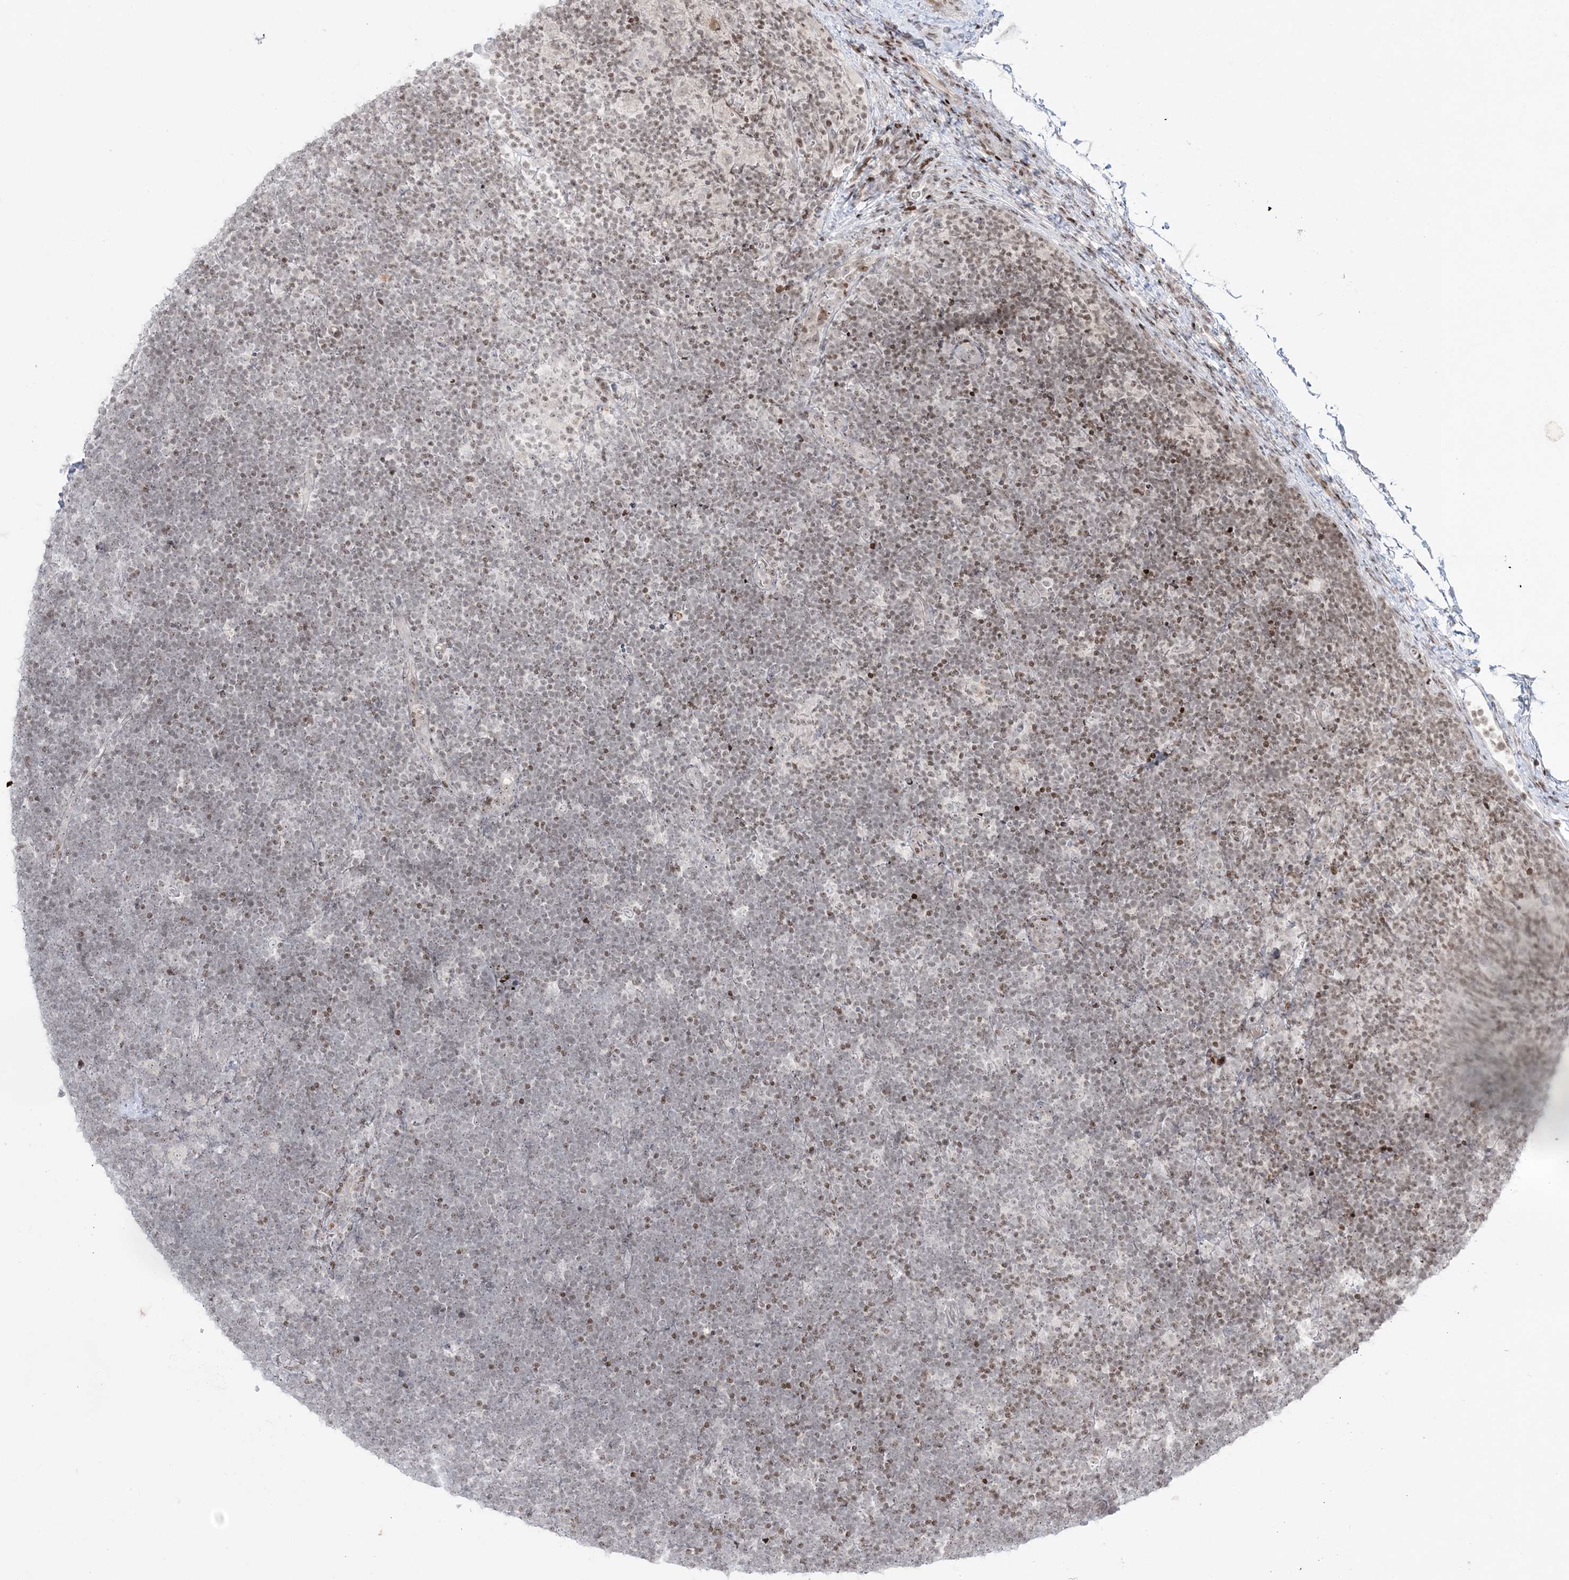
{"staining": {"intensity": "weak", "quantity": "25%-75%", "location": "nuclear"}, "tissue": "lymphoma", "cell_type": "Tumor cells", "image_type": "cancer", "snomed": [{"axis": "morphology", "description": "Malignant lymphoma, non-Hodgkin's type, High grade"}, {"axis": "topography", "description": "Lymph node"}], "caption": "Lymphoma stained with DAB (3,3'-diaminobenzidine) IHC displays low levels of weak nuclear staining in about 25%-75% of tumor cells.", "gene": "SH3BP4", "patient": {"sex": "male", "age": 13}}